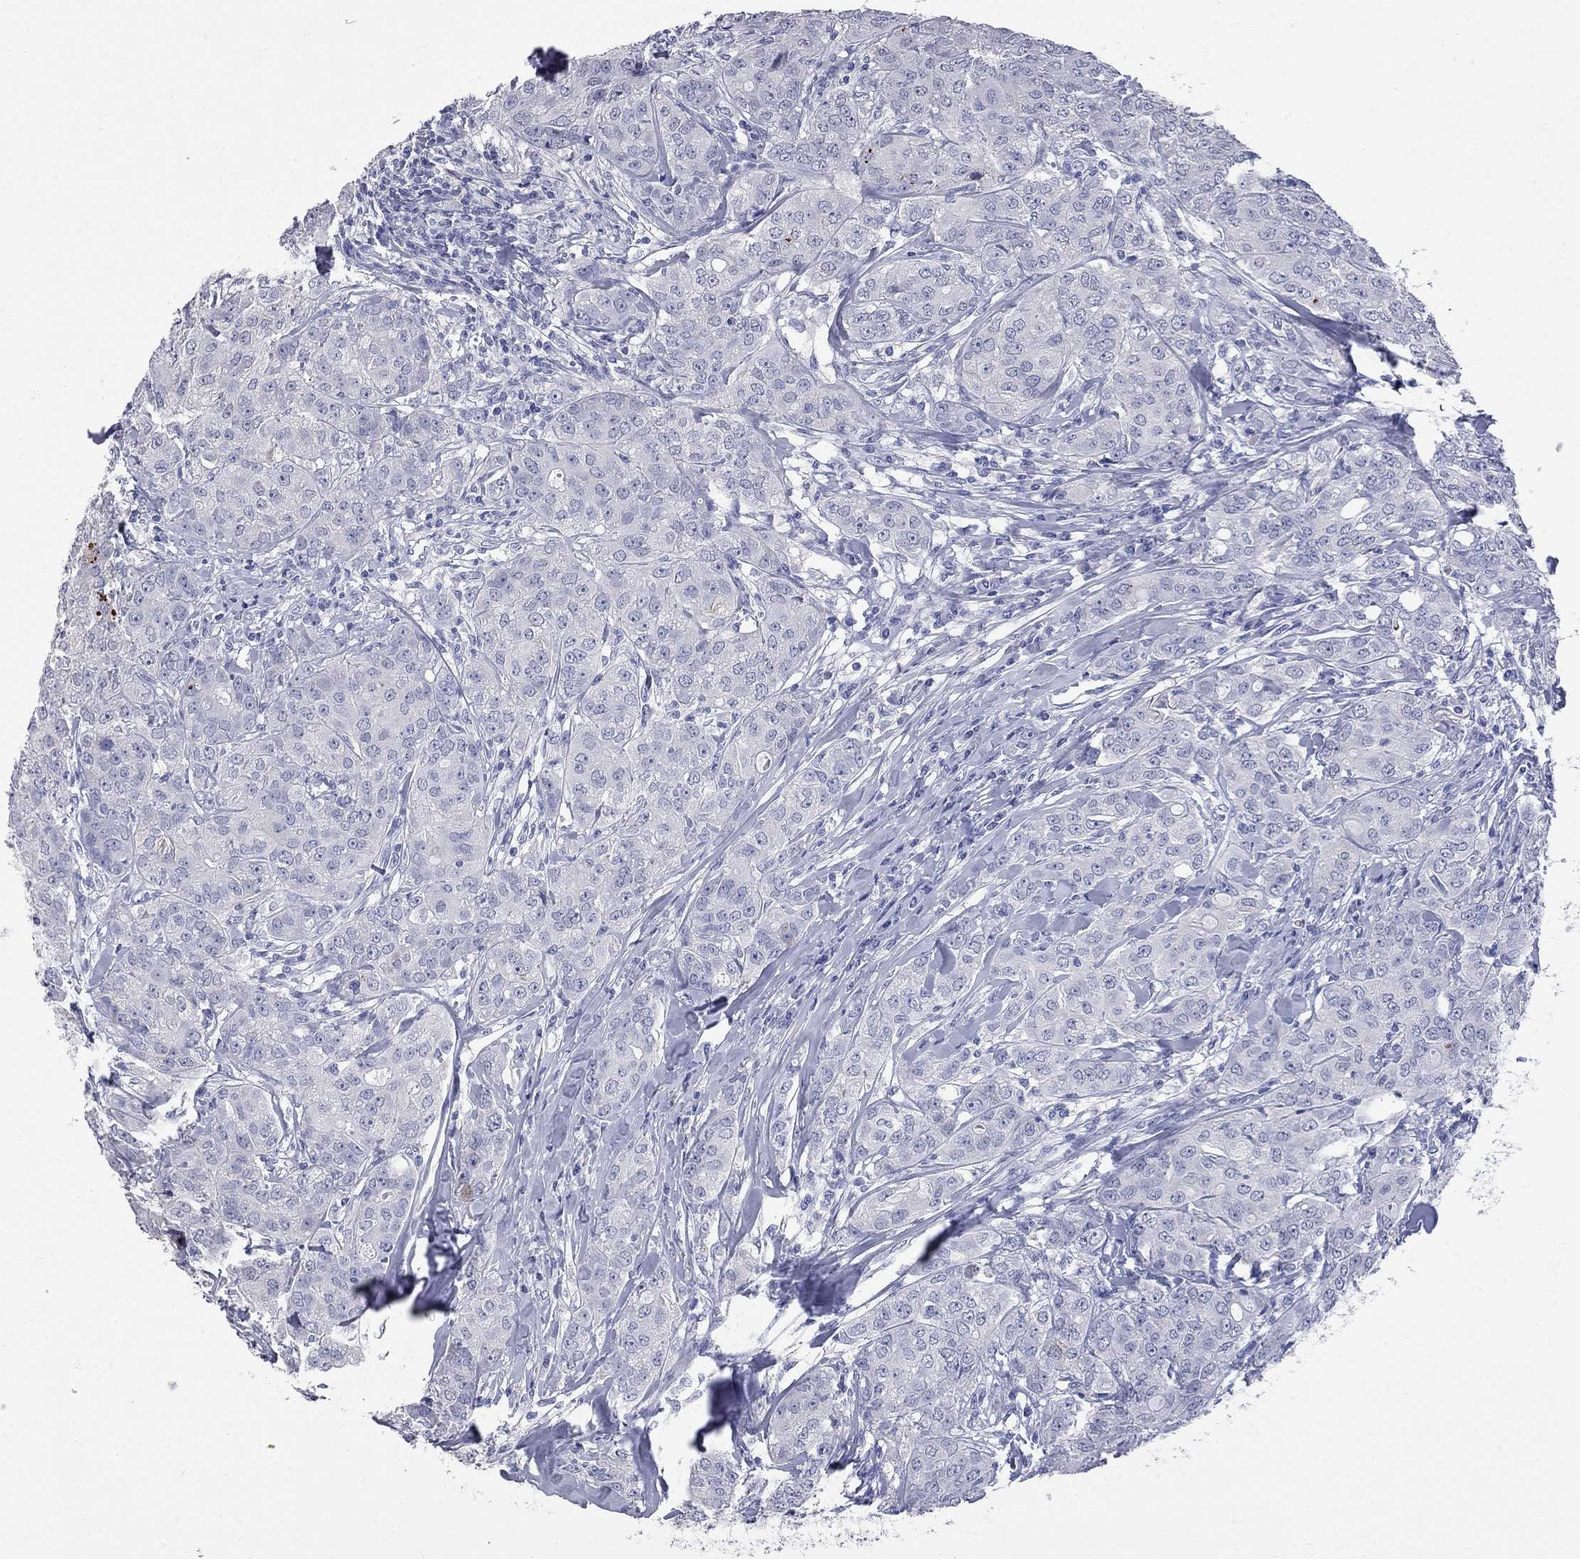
{"staining": {"intensity": "negative", "quantity": "none", "location": "none"}, "tissue": "breast cancer", "cell_type": "Tumor cells", "image_type": "cancer", "snomed": [{"axis": "morphology", "description": "Duct carcinoma"}, {"axis": "topography", "description": "Breast"}], "caption": "Immunohistochemistry of breast cancer displays no positivity in tumor cells.", "gene": "FAM221B", "patient": {"sex": "female", "age": 43}}